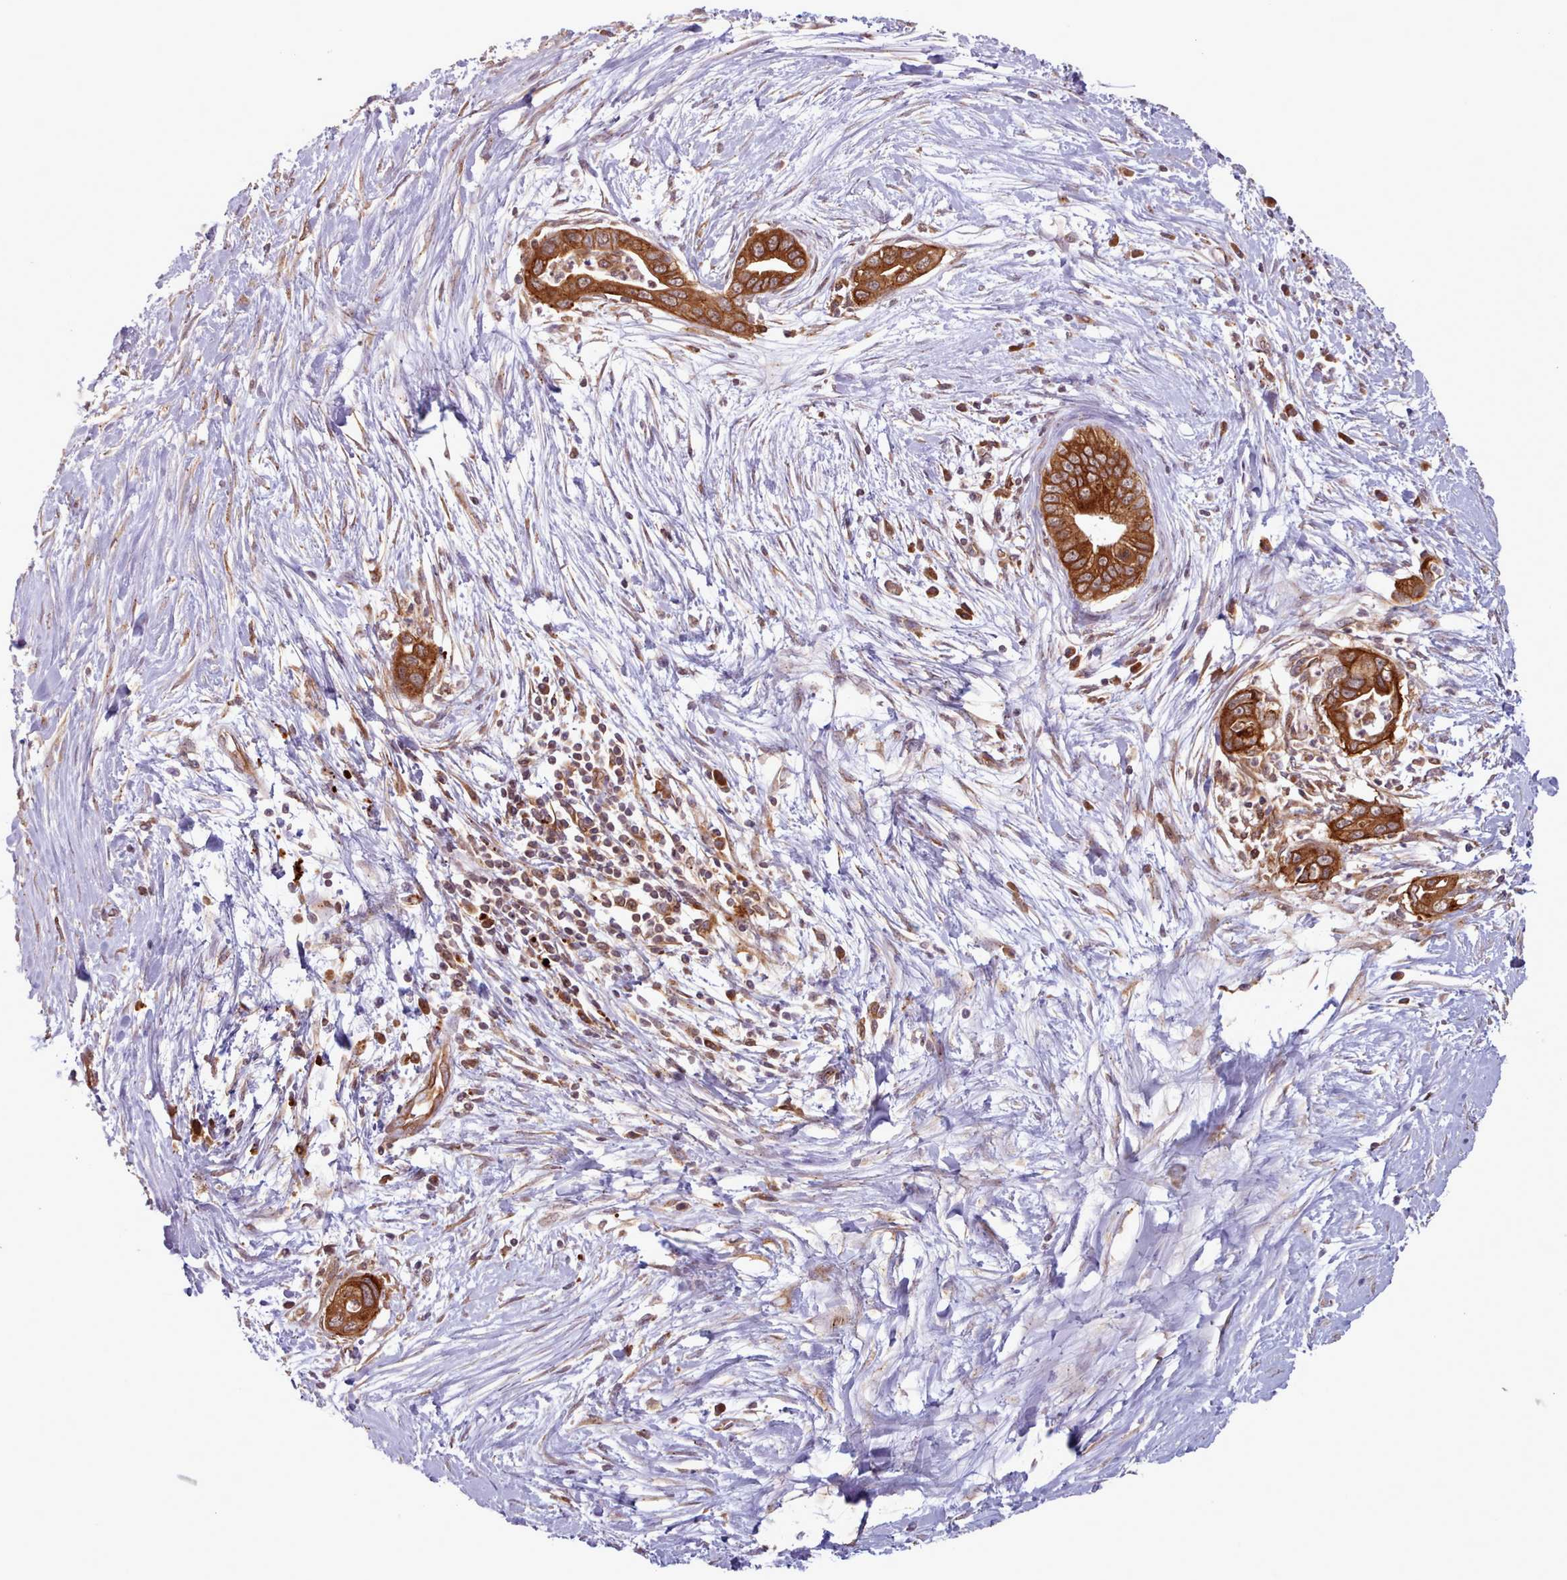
{"staining": {"intensity": "strong", "quantity": ">75%", "location": "cytoplasmic/membranous"}, "tissue": "pancreatic cancer", "cell_type": "Tumor cells", "image_type": "cancer", "snomed": [{"axis": "morphology", "description": "Adenocarcinoma, NOS"}, {"axis": "topography", "description": "Pancreas"}], "caption": "Pancreatic cancer stained with a protein marker shows strong staining in tumor cells.", "gene": "CRYBG1", "patient": {"sex": "male", "age": 75}}